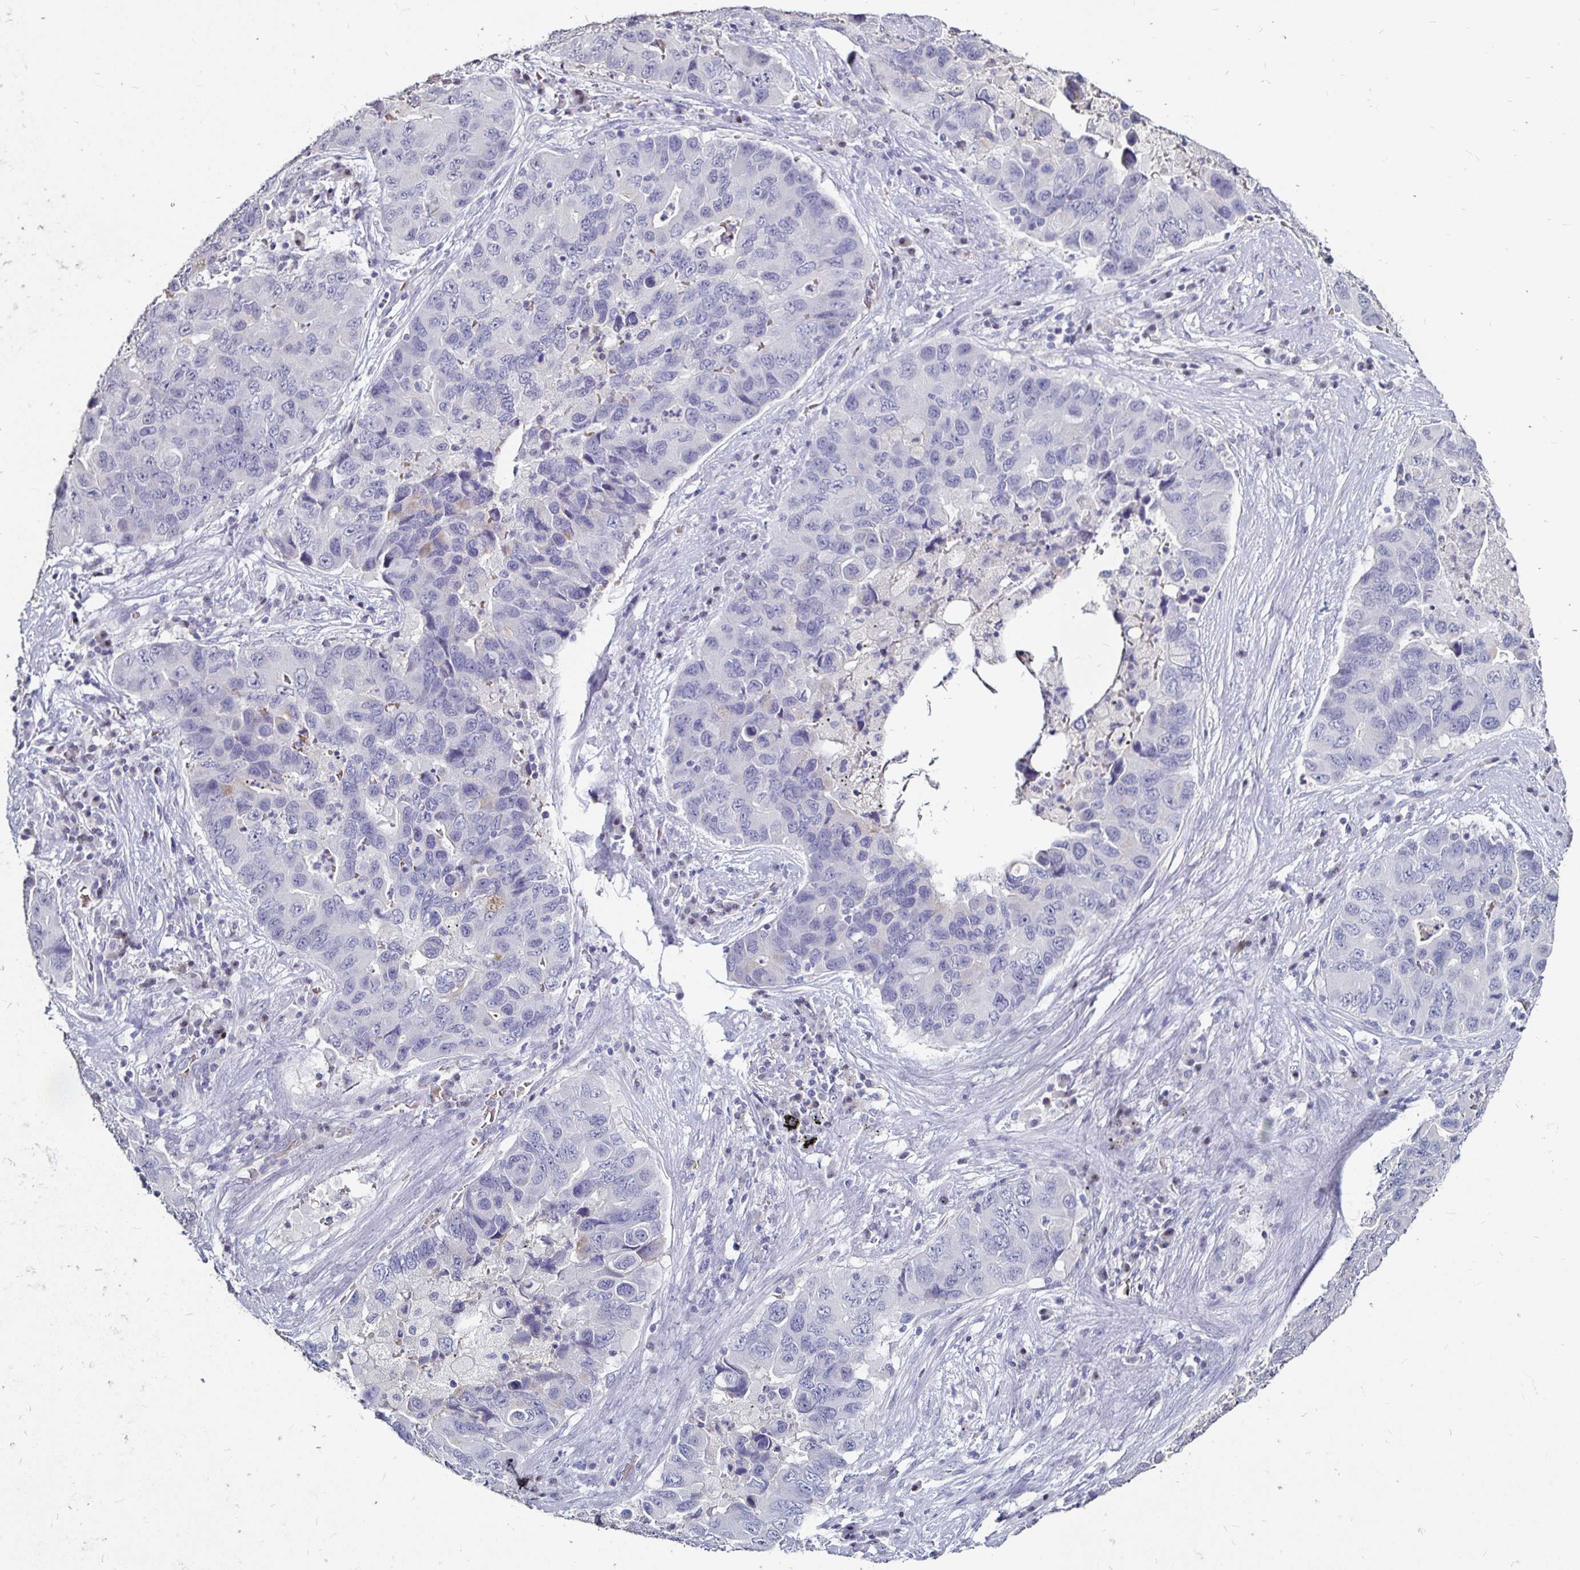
{"staining": {"intensity": "negative", "quantity": "none", "location": "none"}, "tissue": "lung cancer", "cell_type": "Tumor cells", "image_type": "cancer", "snomed": [{"axis": "morphology", "description": "Adenocarcinoma, NOS"}, {"axis": "morphology", "description": "Adenocarcinoma, metastatic, NOS"}, {"axis": "topography", "description": "Lymph node"}, {"axis": "topography", "description": "Lung"}], "caption": "Immunohistochemistry (IHC) image of neoplastic tissue: lung cancer stained with DAB reveals no significant protein positivity in tumor cells.", "gene": "FAIM2", "patient": {"sex": "female", "age": 54}}